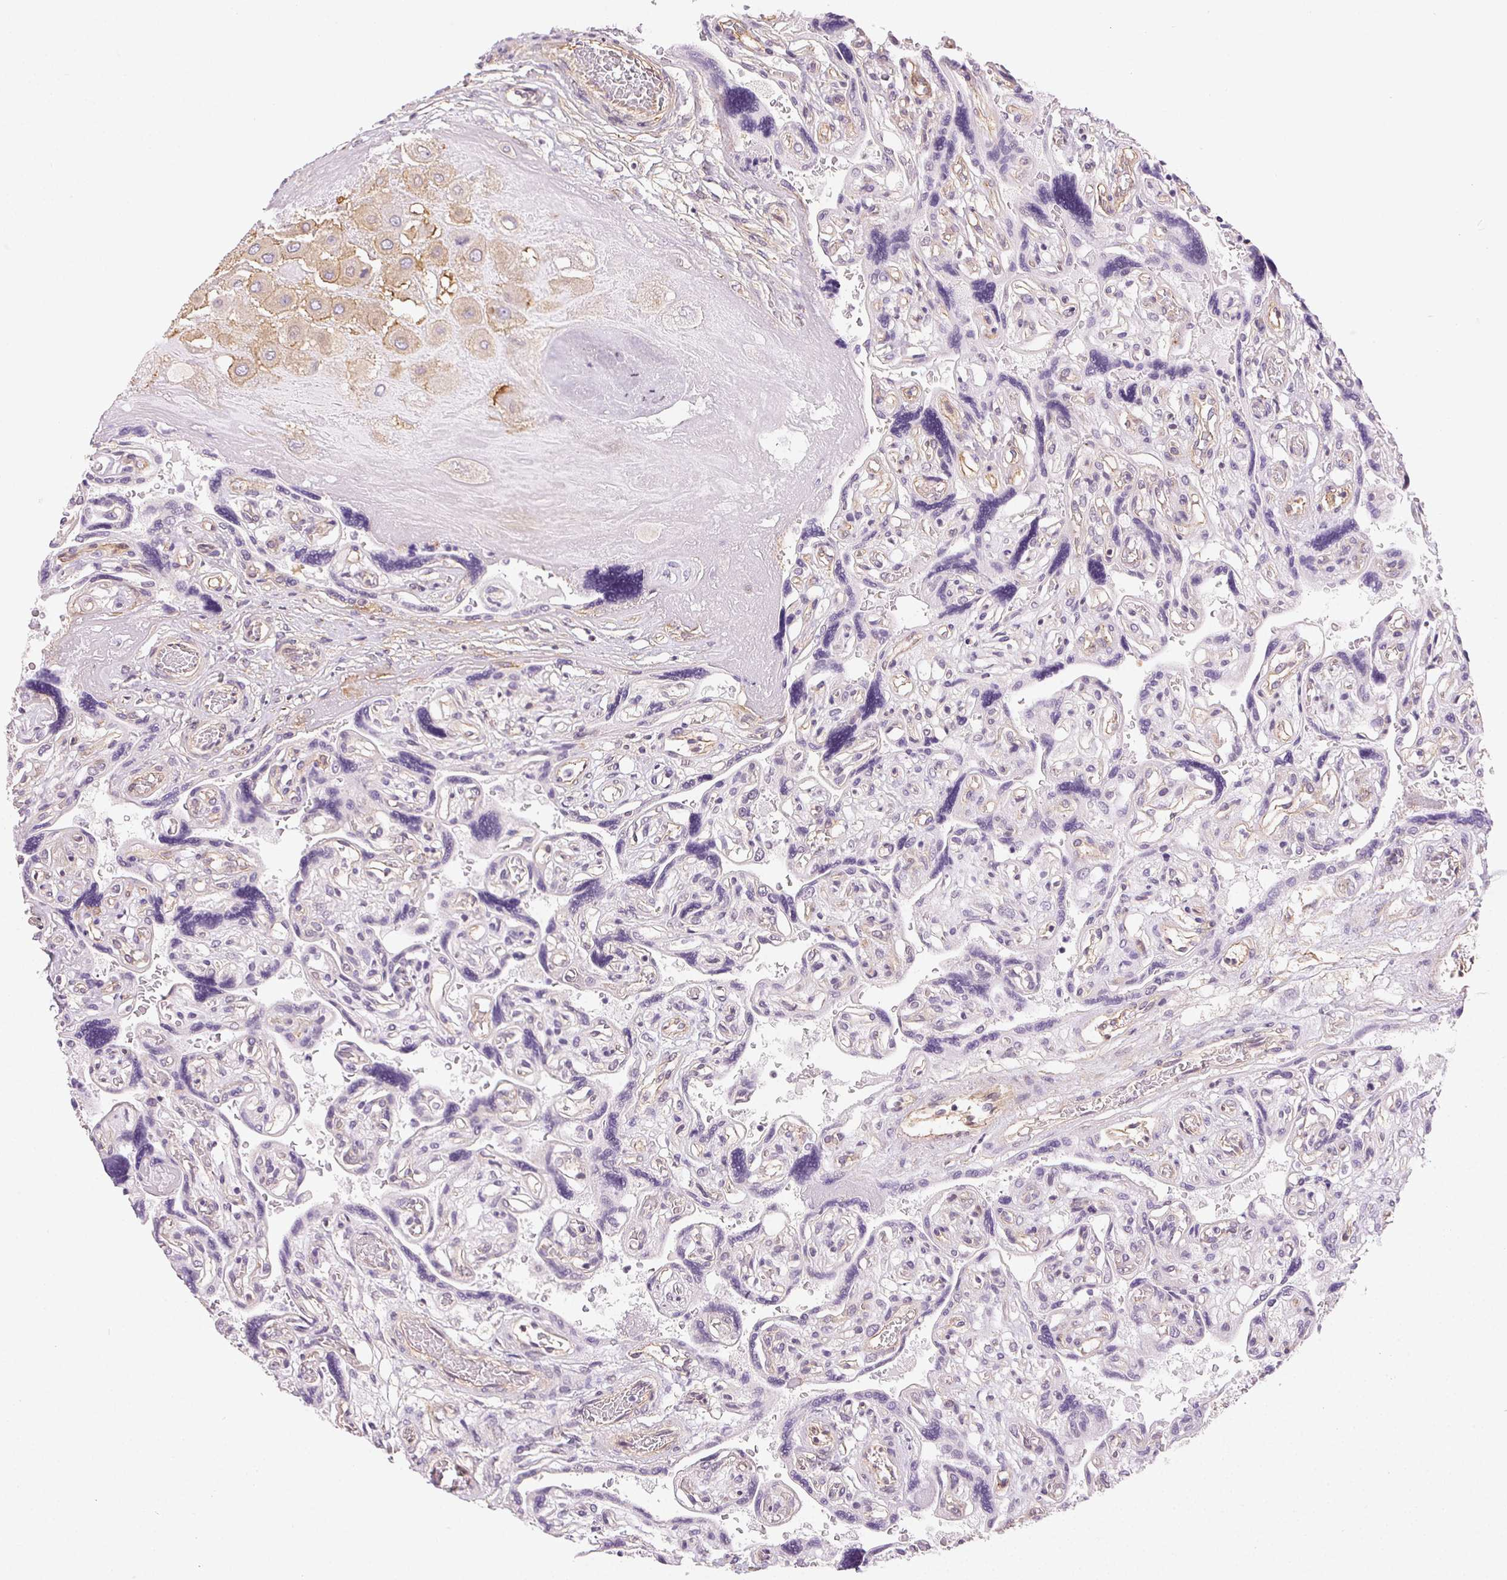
{"staining": {"intensity": "negative", "quantity": "none", "location": "none"}, "tissue": "placenta", "cell_type": "Decidual cells", "image_type": "normal", "snomed": [{"axis": "morphology", "description": "Normal tissue, NOS"}, {"axis": "topography", "description": "Placenta"}], "caption": "A histopathology image of placenta stained for a protein demonstrates no brown staining in decidual cells. (DAB immunohistochemistry (IHC), high magnification).", "gene": "CSN1S1", "patient": {"sex": "female", "age": 32}}